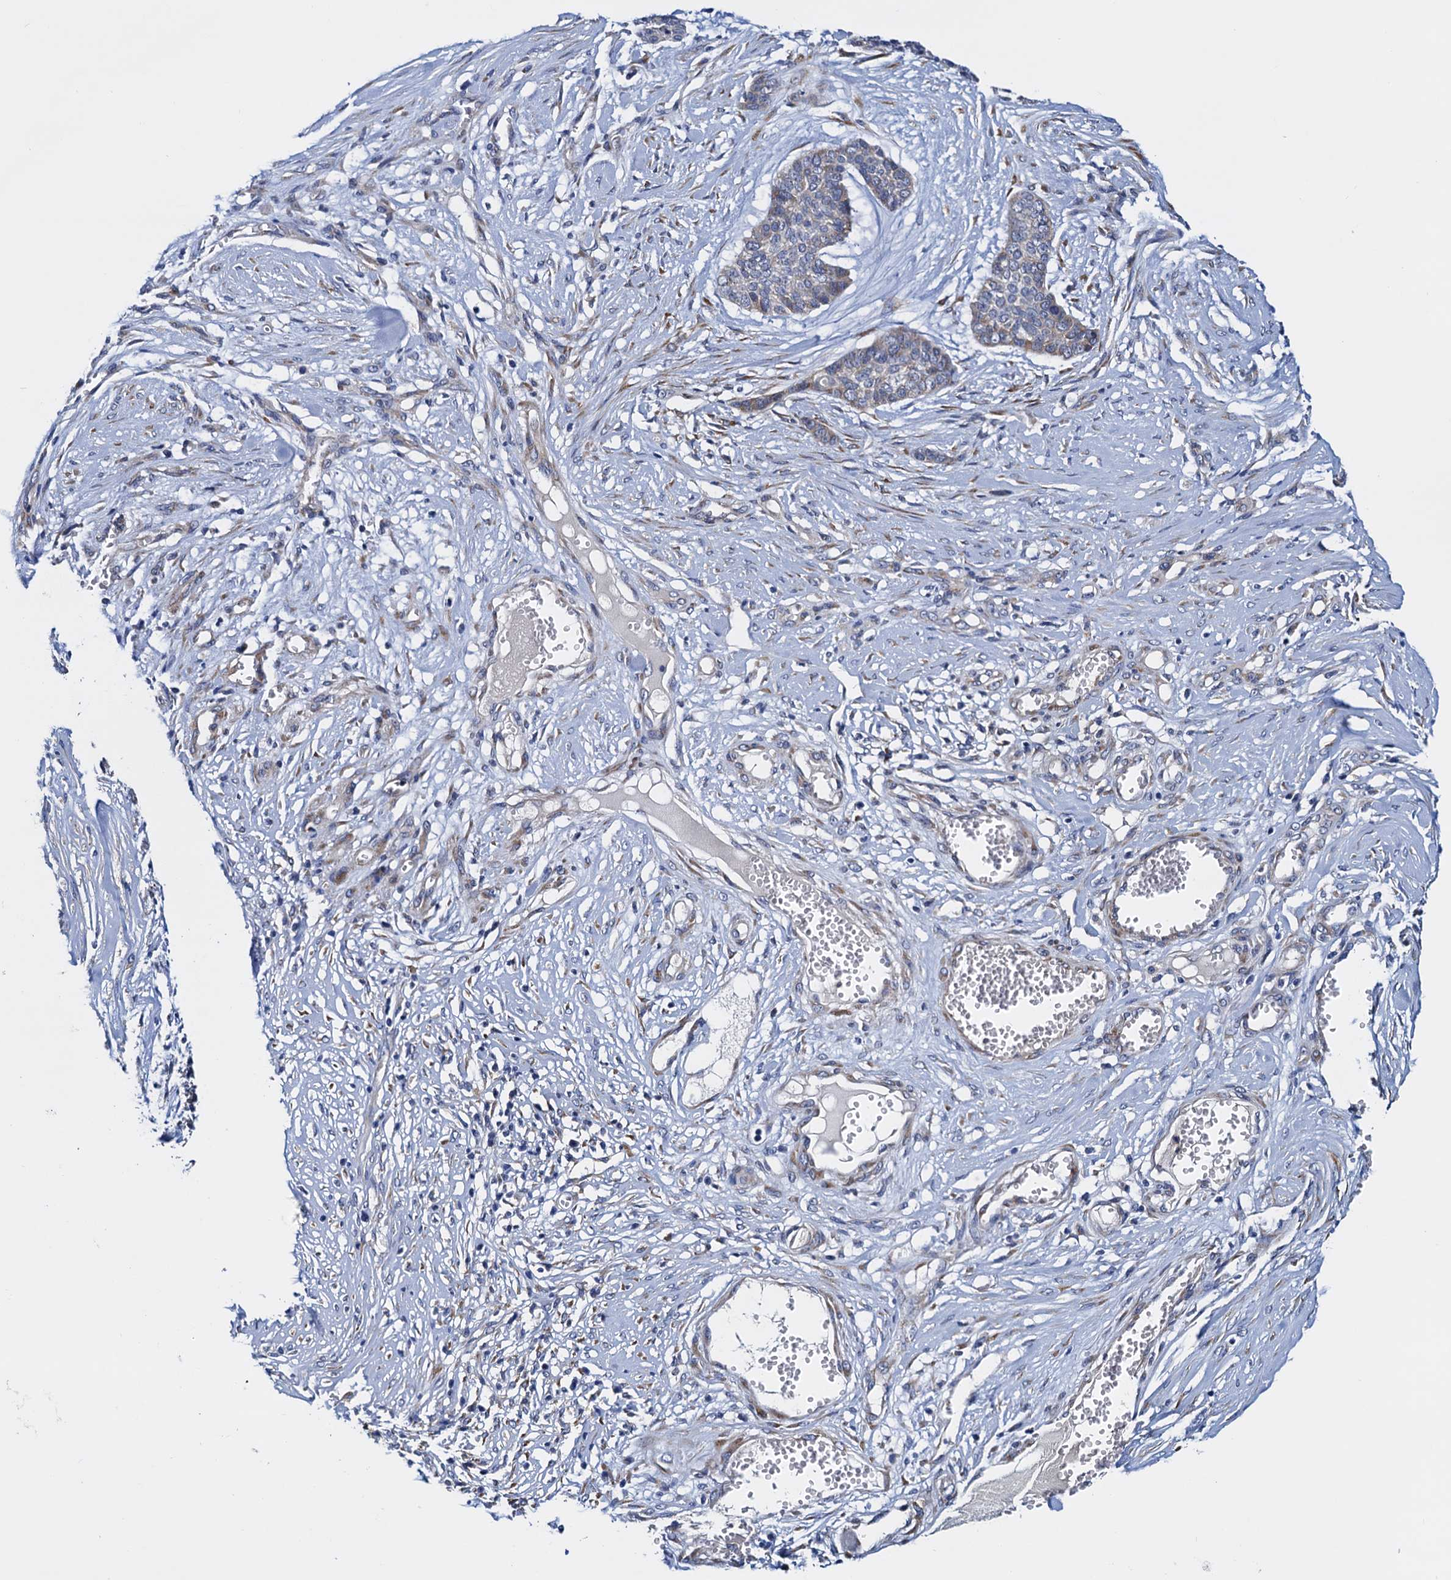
{"staining": {"intensity": "weak", "quantity": "<25%", "location": "cytoplasmic/membranous"}, "tissue": "skin cancer", "cell_type": "Tumor cells", "image_type": "cancer", "snomed": [{"axis": "morphology", "description": "Basal cell carcinoma"}, {"axis": "topography", "description": "Skin"}], "caption": "Protein analysis of skin basal cell carcinoma displays no significant expression in tumor cells. The staining was performed using DAB (3,3'-diaminobenzidine) to visualize the protein expression in brown, while the nuclei were stained in blue with hematoxylin (Magnification: 20x).", "gene": "RASSF9", "patient": {"sex": "female", "age": 64}}